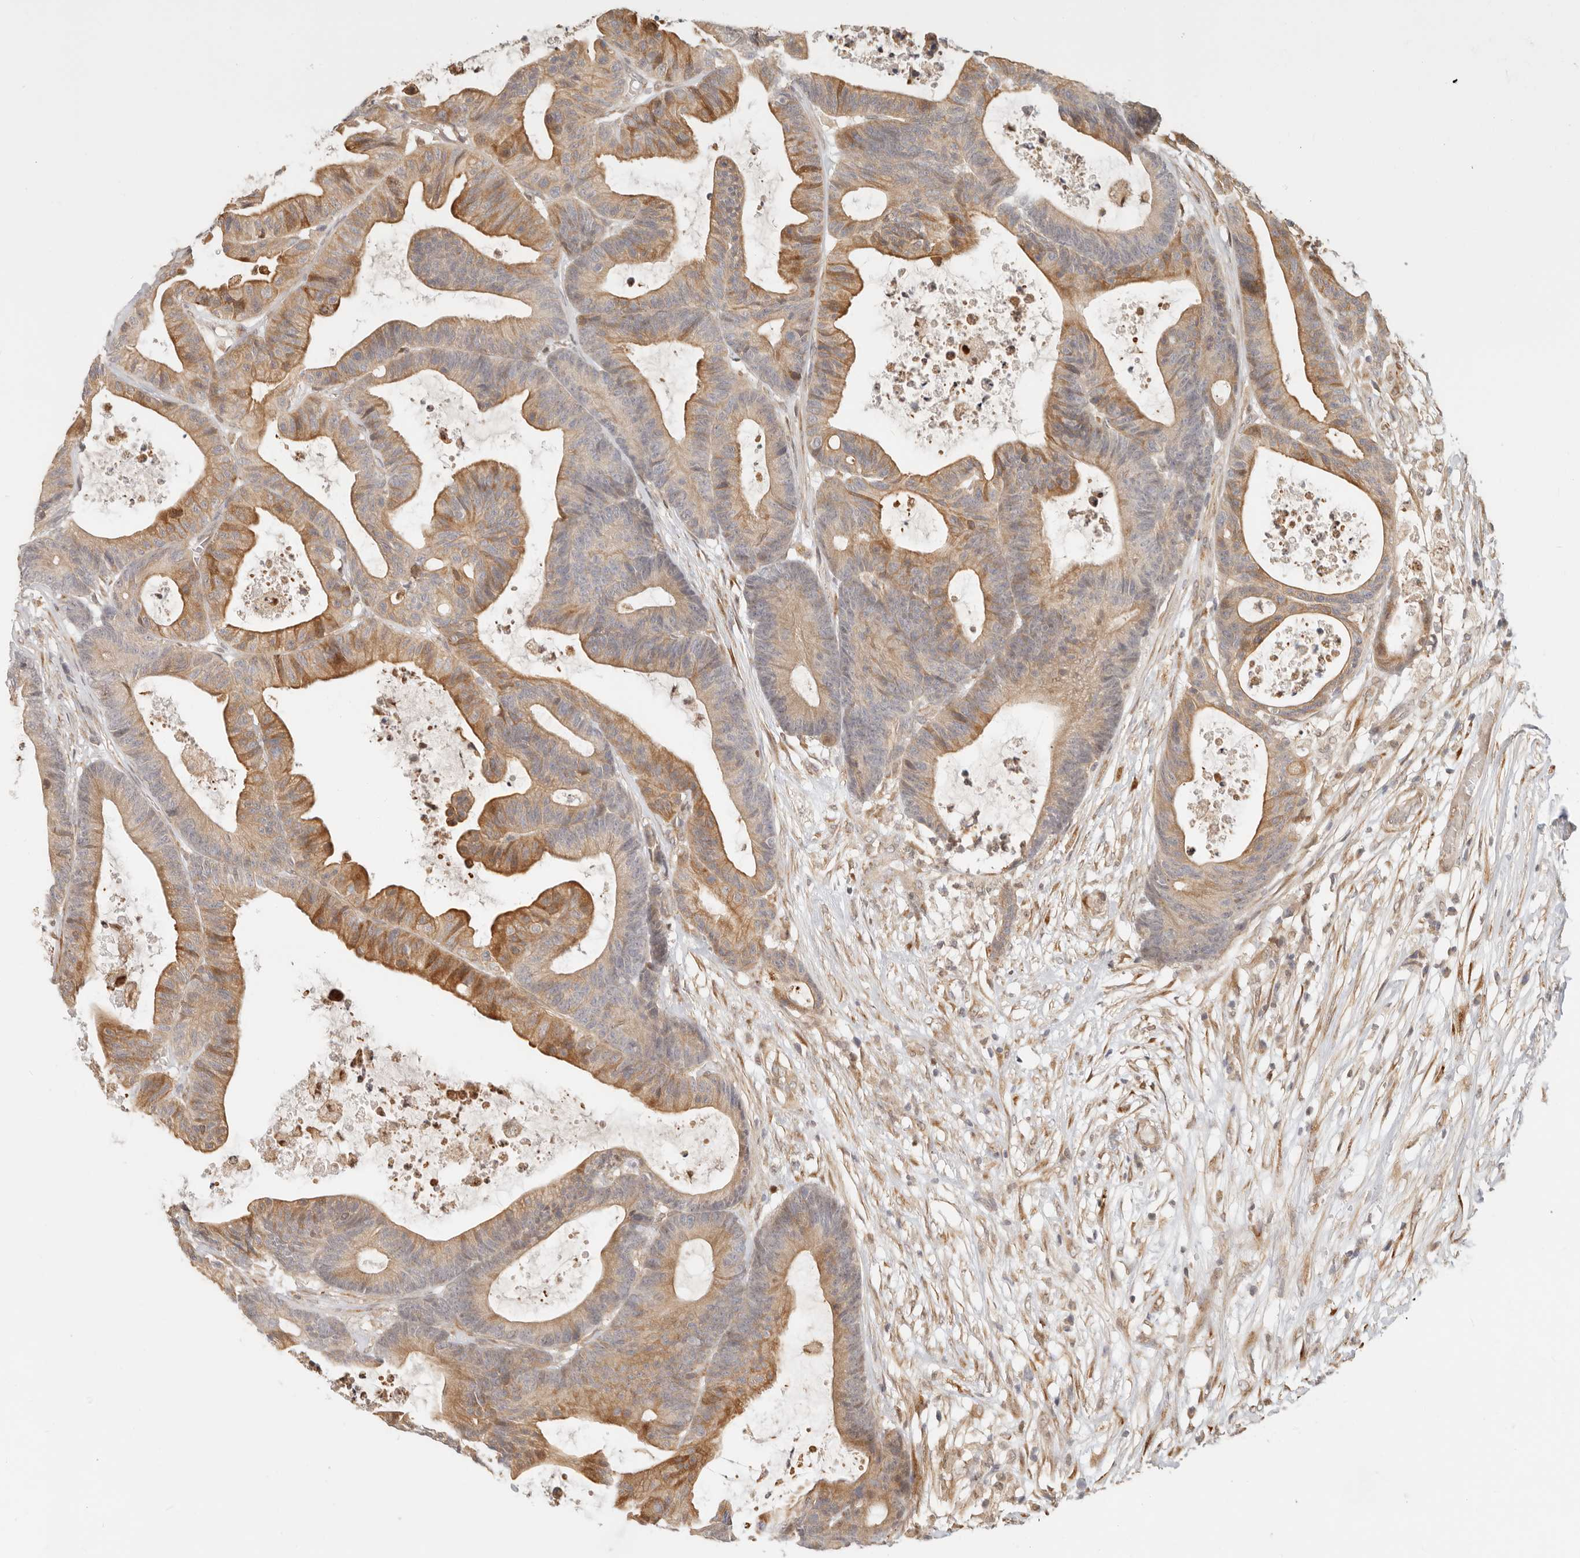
{"staining": {"intensity": "moderate", "quantity": "25%-75%", "location": "cytoplasmic/membranous"}, "tissue": "colorectal cancer", "cell_type": "Tumor cells", "image_type": "cancer", "snomed": [{"axis": "morphology", "description": "Adenocarcinoma, NOS"}, {"axis": "topography", "description": "Colon"}], "caption": "The image shows a brown stain indicating the presence of a protein in the cytoplasmic/membranous of tumor cells in colorectal cancer.", "gene": "TUFT1", "patient": {"sex": "female", "age": 84}}